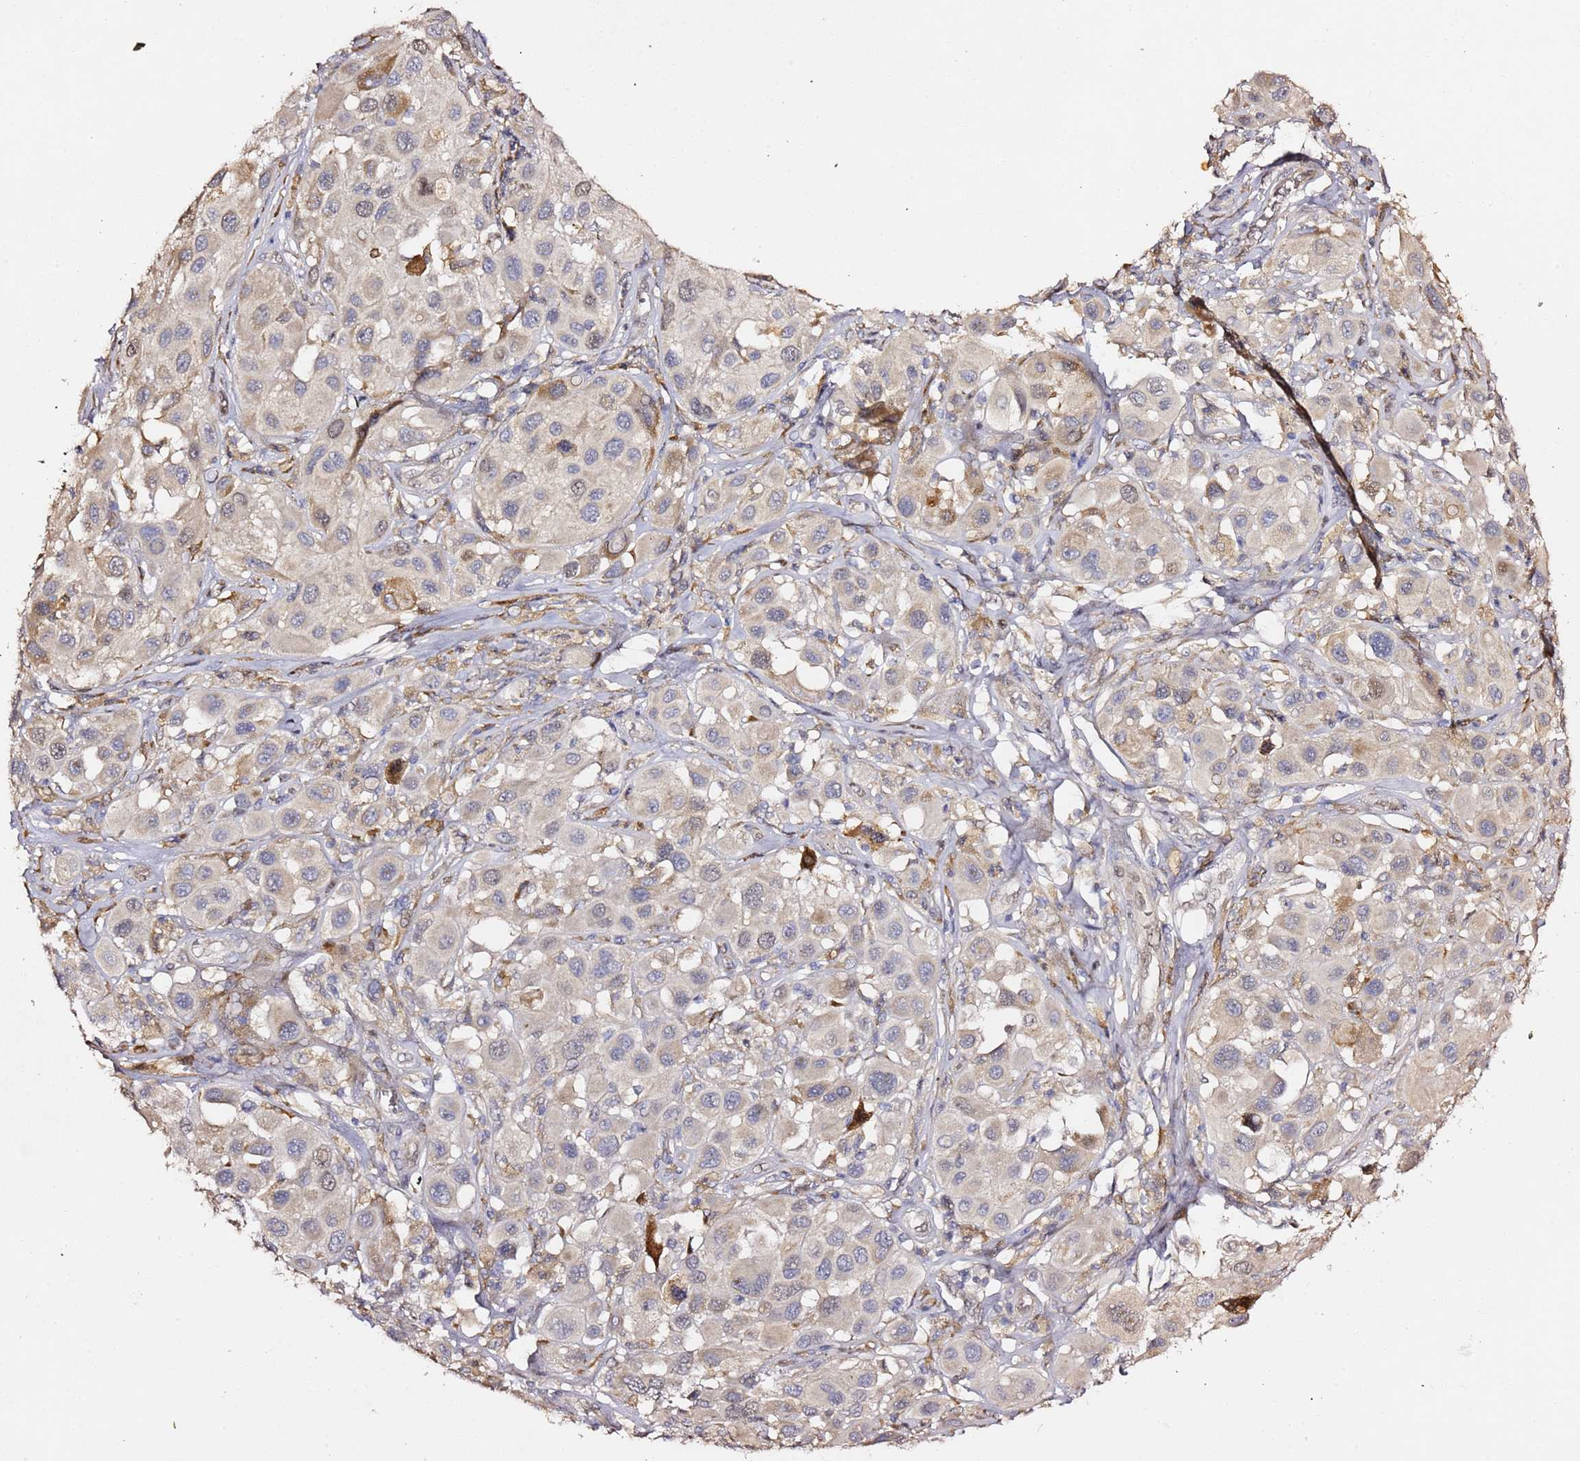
{"staining": {"intensity": "weak", "quantity": "25%-75%", "location": "cytoplasmic/membranous"}, "tissue": "melanoma", "cell_type": "Tumor cells", "image_type": "cancer", "snomed": [{"axis": "morphology", "description": "Malignant melanoma, Metastatic site"}, {"axis": "topography", "description": "Skin"}], "caption": "An immunohistochemistry micrograph of tumor tissue is shown. Protein staining in brown labels weak cytoplasmic/membranous positivity in malignant melanoma (metastatic site) within tumor cells.", "gene": "HSD17B7", "patient": {"sex": "male", "age": 41}}